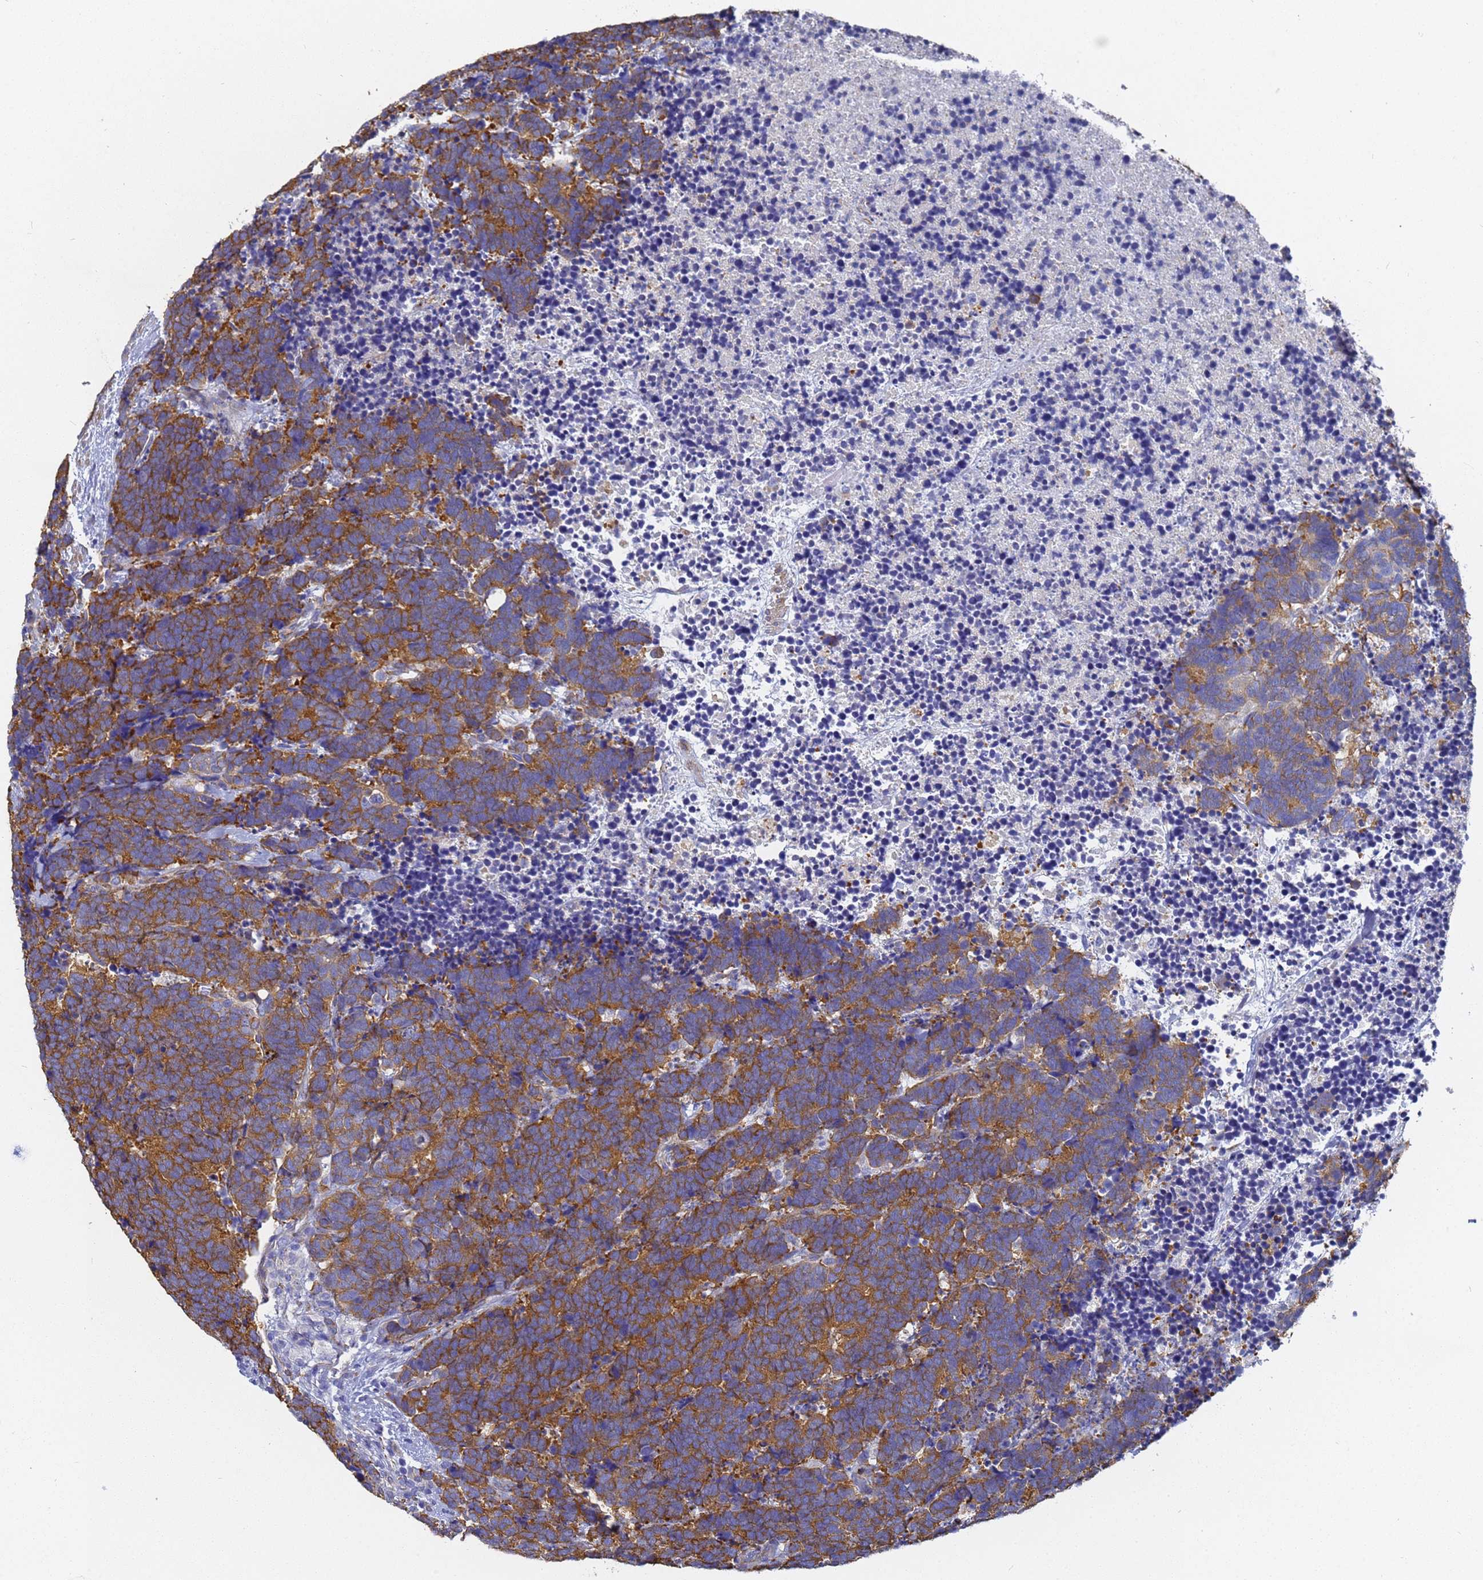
{"staining": {"intensity": "moderate", "quantity": ">75%", "location": "cytoplasmic/membranous"}, "tissue": "carcinoid", "cell_type": "Tumor cells", "image_type": "cancer", "snomed": [{"axis": "morphology", "description": "Carcinoma, NOS"}, {"axis": "morphology", "description": "Carcinoid, malignant, NOS"}, {"axis": "topography", "description": "Urinary bladder"}], "caption": "DAB (3,3'-diaminobenzidine) immunohistochemical staining of human carcinoid (malignant) displays moderate cytoplasmic/membranous protein staining in about >75% of tumor cells.", "gene": "TUBB1", "patient": {"sex": "male", "age": 57}}